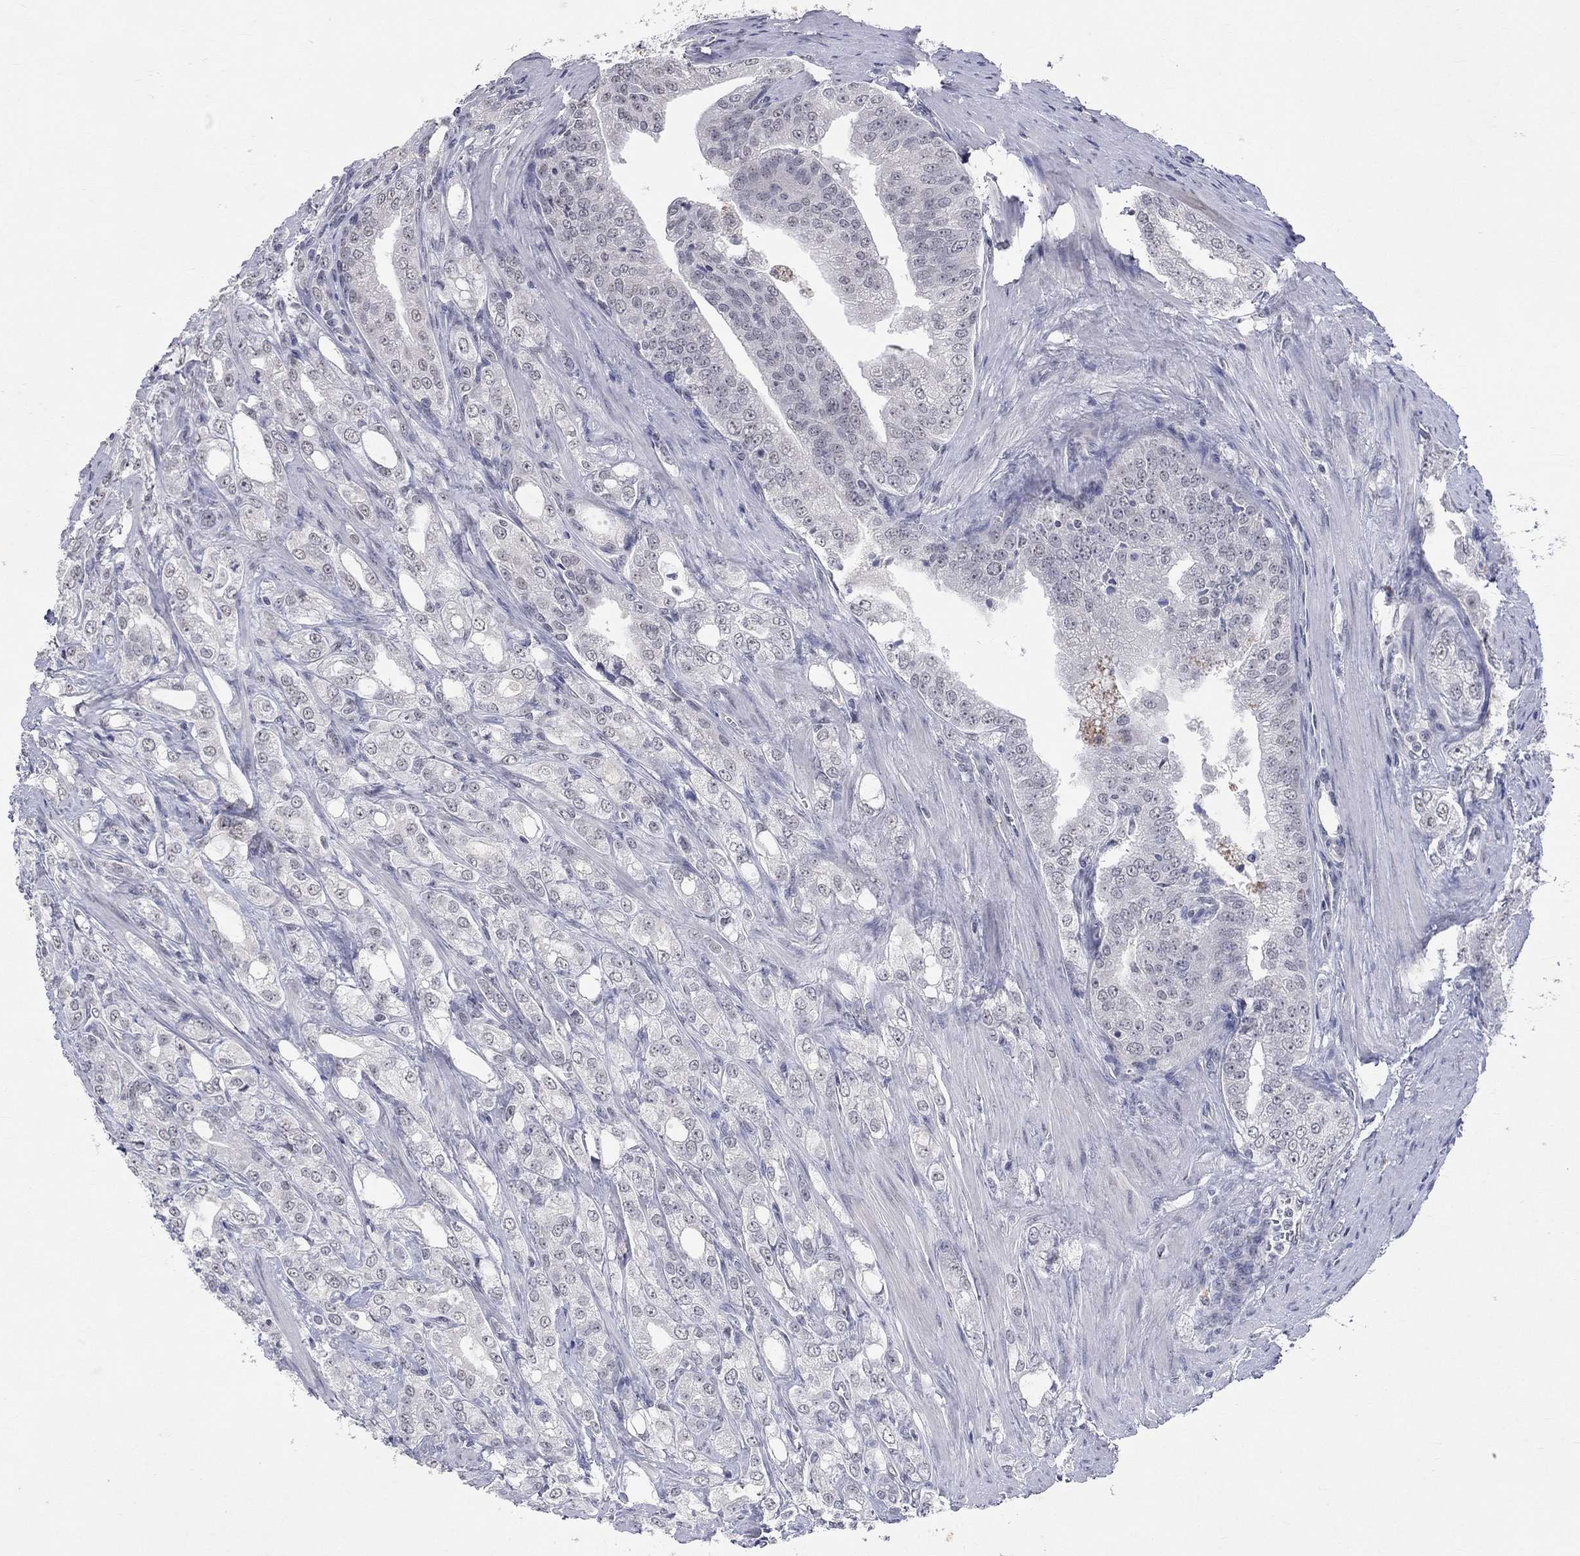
{"staining": {"intensity": "negative", "quantity": "none", "location": "none"}, "tissue": "prostate cancer", "cell_type": "Tumor cells", "image_type": "cancer", "snomed": [{"axis": "morphology", "description": "Adenocarcinoma, NOS"}, {"axis": "morphology", "description": "Adenocarcinoma, High grade"}, {"axis": "topography", "description": "Prostate"}], "caption": "High power microscopy micrograph of an immunohistochemistry (IHC) image of prostate cancer (high-grade adenocarcinoma), revealing no significant expression in tumor cells. The staining is performed using DAB (3,3'-diaminobenzidine) brown chromogen with nuclei counter-stained in using hematoxylin.", "gene": "TMEM143", "patient": {"sex": "male", "age": 70}}